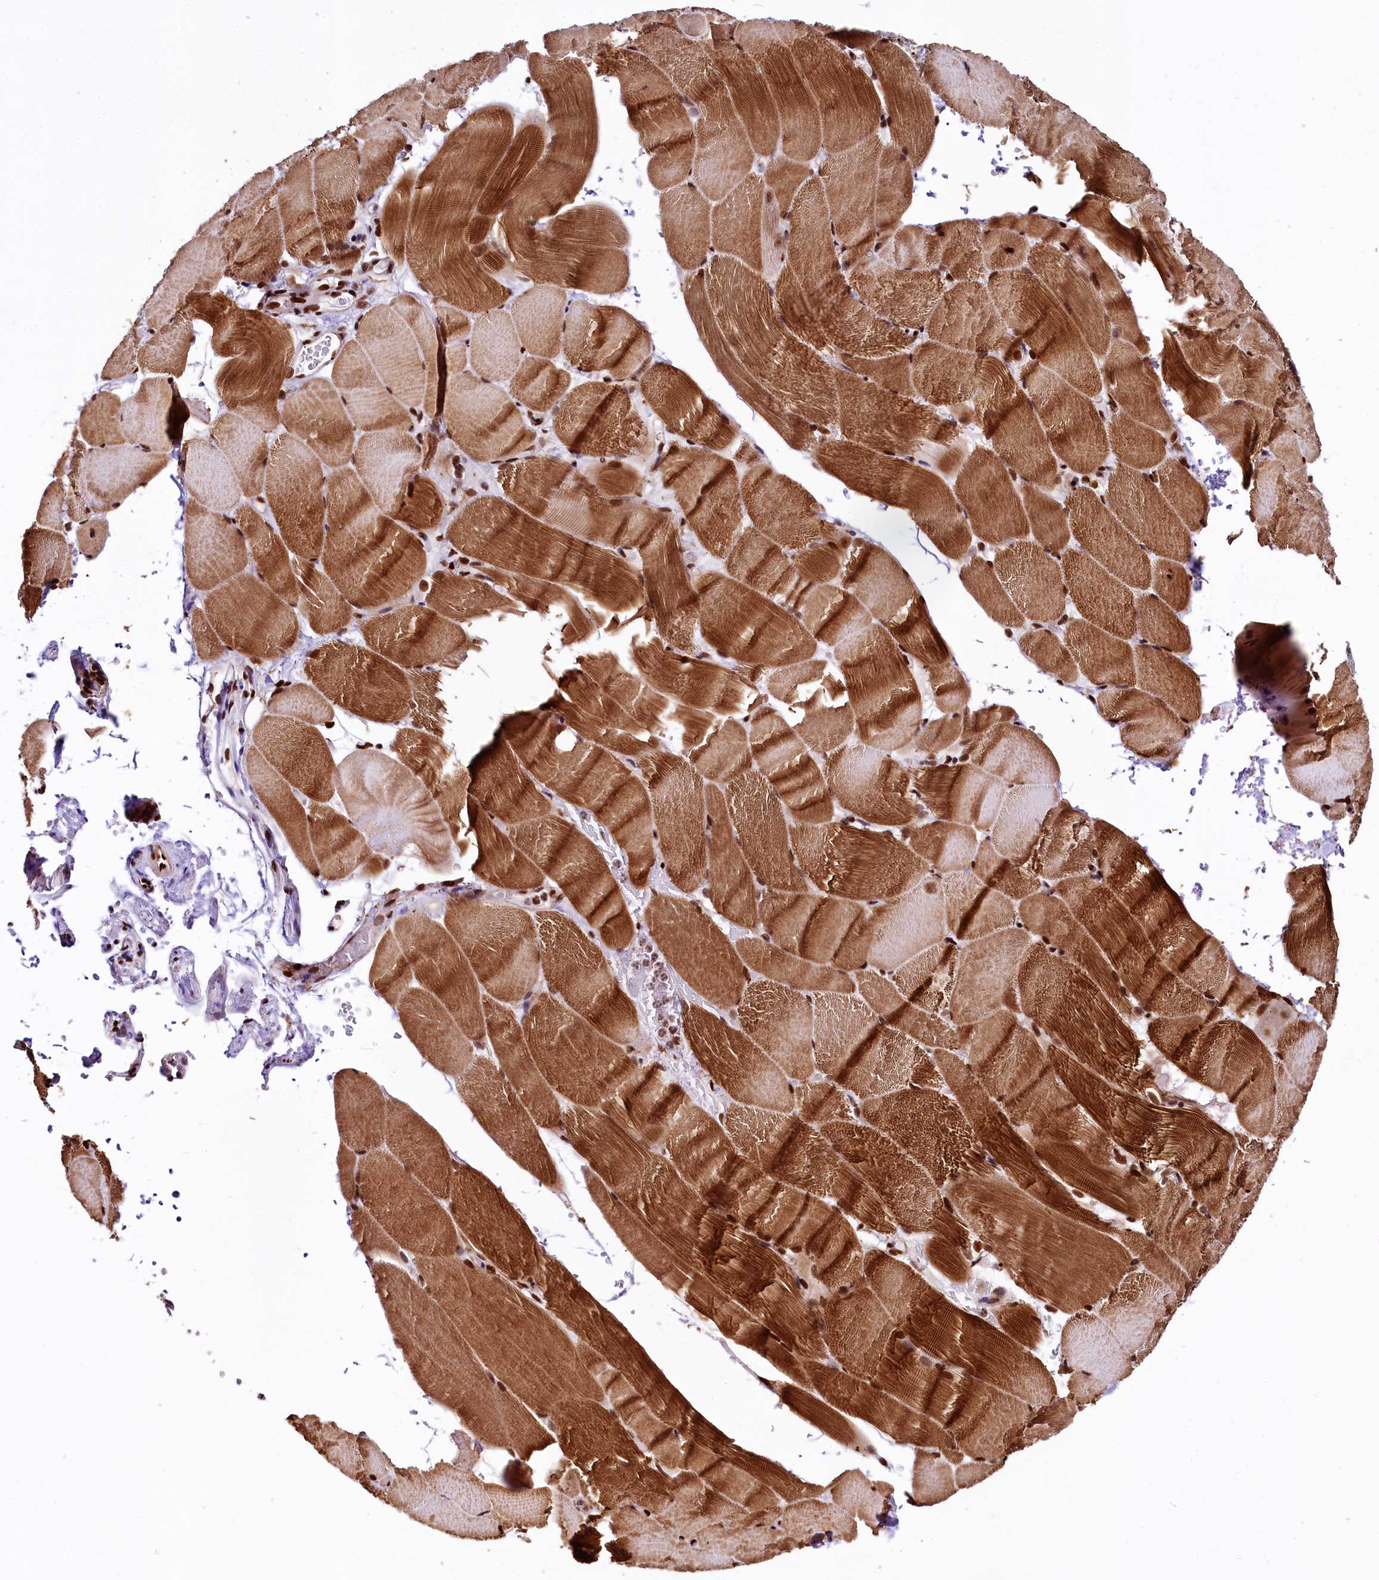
{"staining": {"intensity": "strong", "quantity": ">75%", "location": "cytoplasmic/membranous,nuclear"}, "tissue": "skeletal muscle", "cell_type": "Myocytes", "image_type": "normal", "snomed": [{"axis": "morphology", "description": "Normal tissue, NOS"}, {"axis": "topography", "description": "Skeletal muscle"}, {"axis": "topography", "description": "Parathyroid gland"}], "caption": "This is an image of IHC staining of unremarkable skeletal muscle, which shows strong staining in the cytoplasmic/membranous,nuclear of myocytes.", "gene": "PDS5B", "patient": {"sex": "female", "age": 37}}